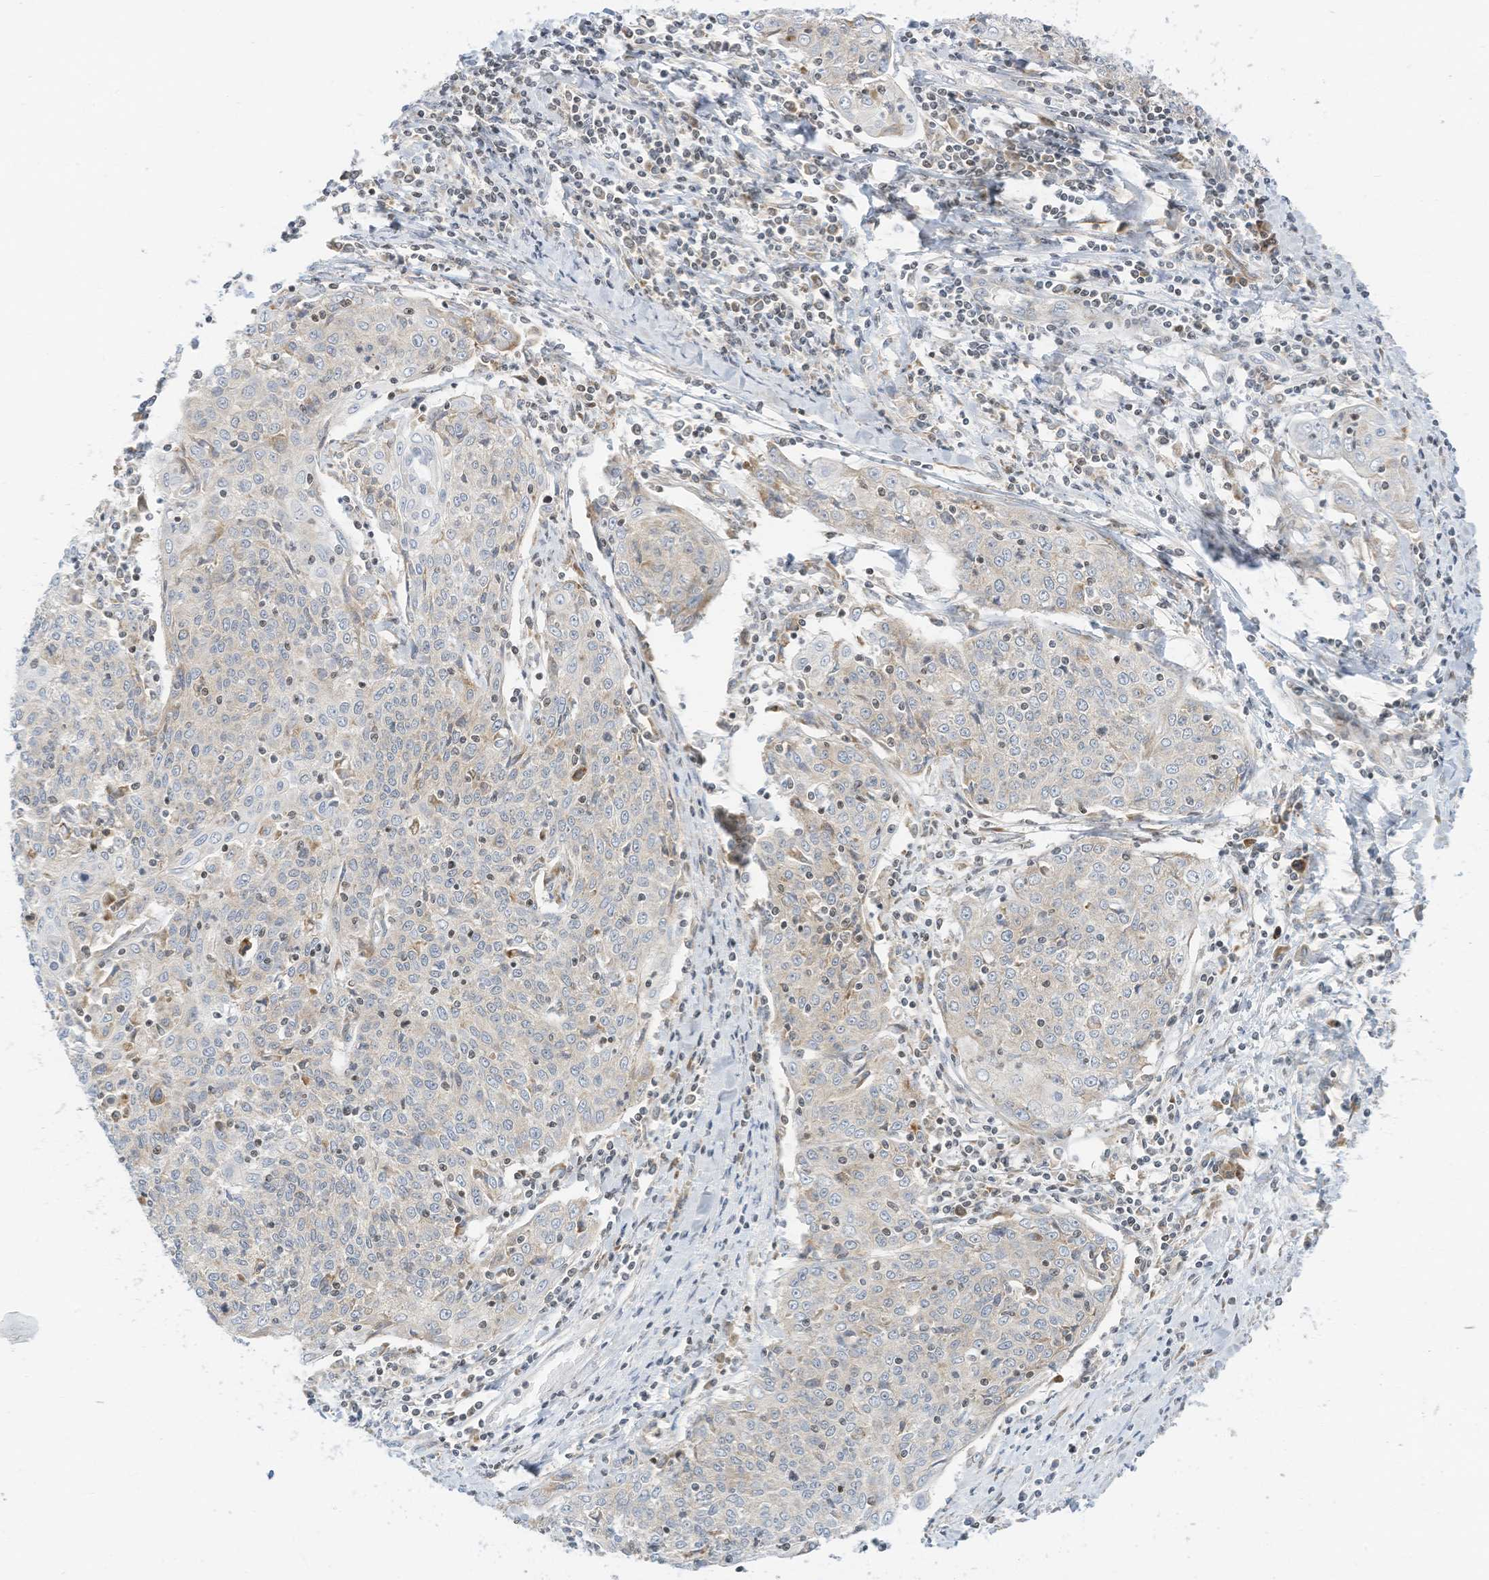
{"staining": {"intensity": "negative", "quantity": "none", "location": "none"}, "tissue": "cervical cancer", "cell_type": "Tumor cells", "image_type": "cancer", "snomed": [{"axis": "morphology", "description": "Squamous cell carcinoma, NOS"}, {"axis": "topography", "description": "Cervix"}], "caption": "Protein analysis of cervical squamous cell carcinoma reveals no significant expression in tumor cells. (Stains: DAB IHC with hematoxylin counter stain, Microscopy: brightfield microscopy at high magnification).", "gene": "EDF1", "patient": {"sex": "female", "age": 48}}